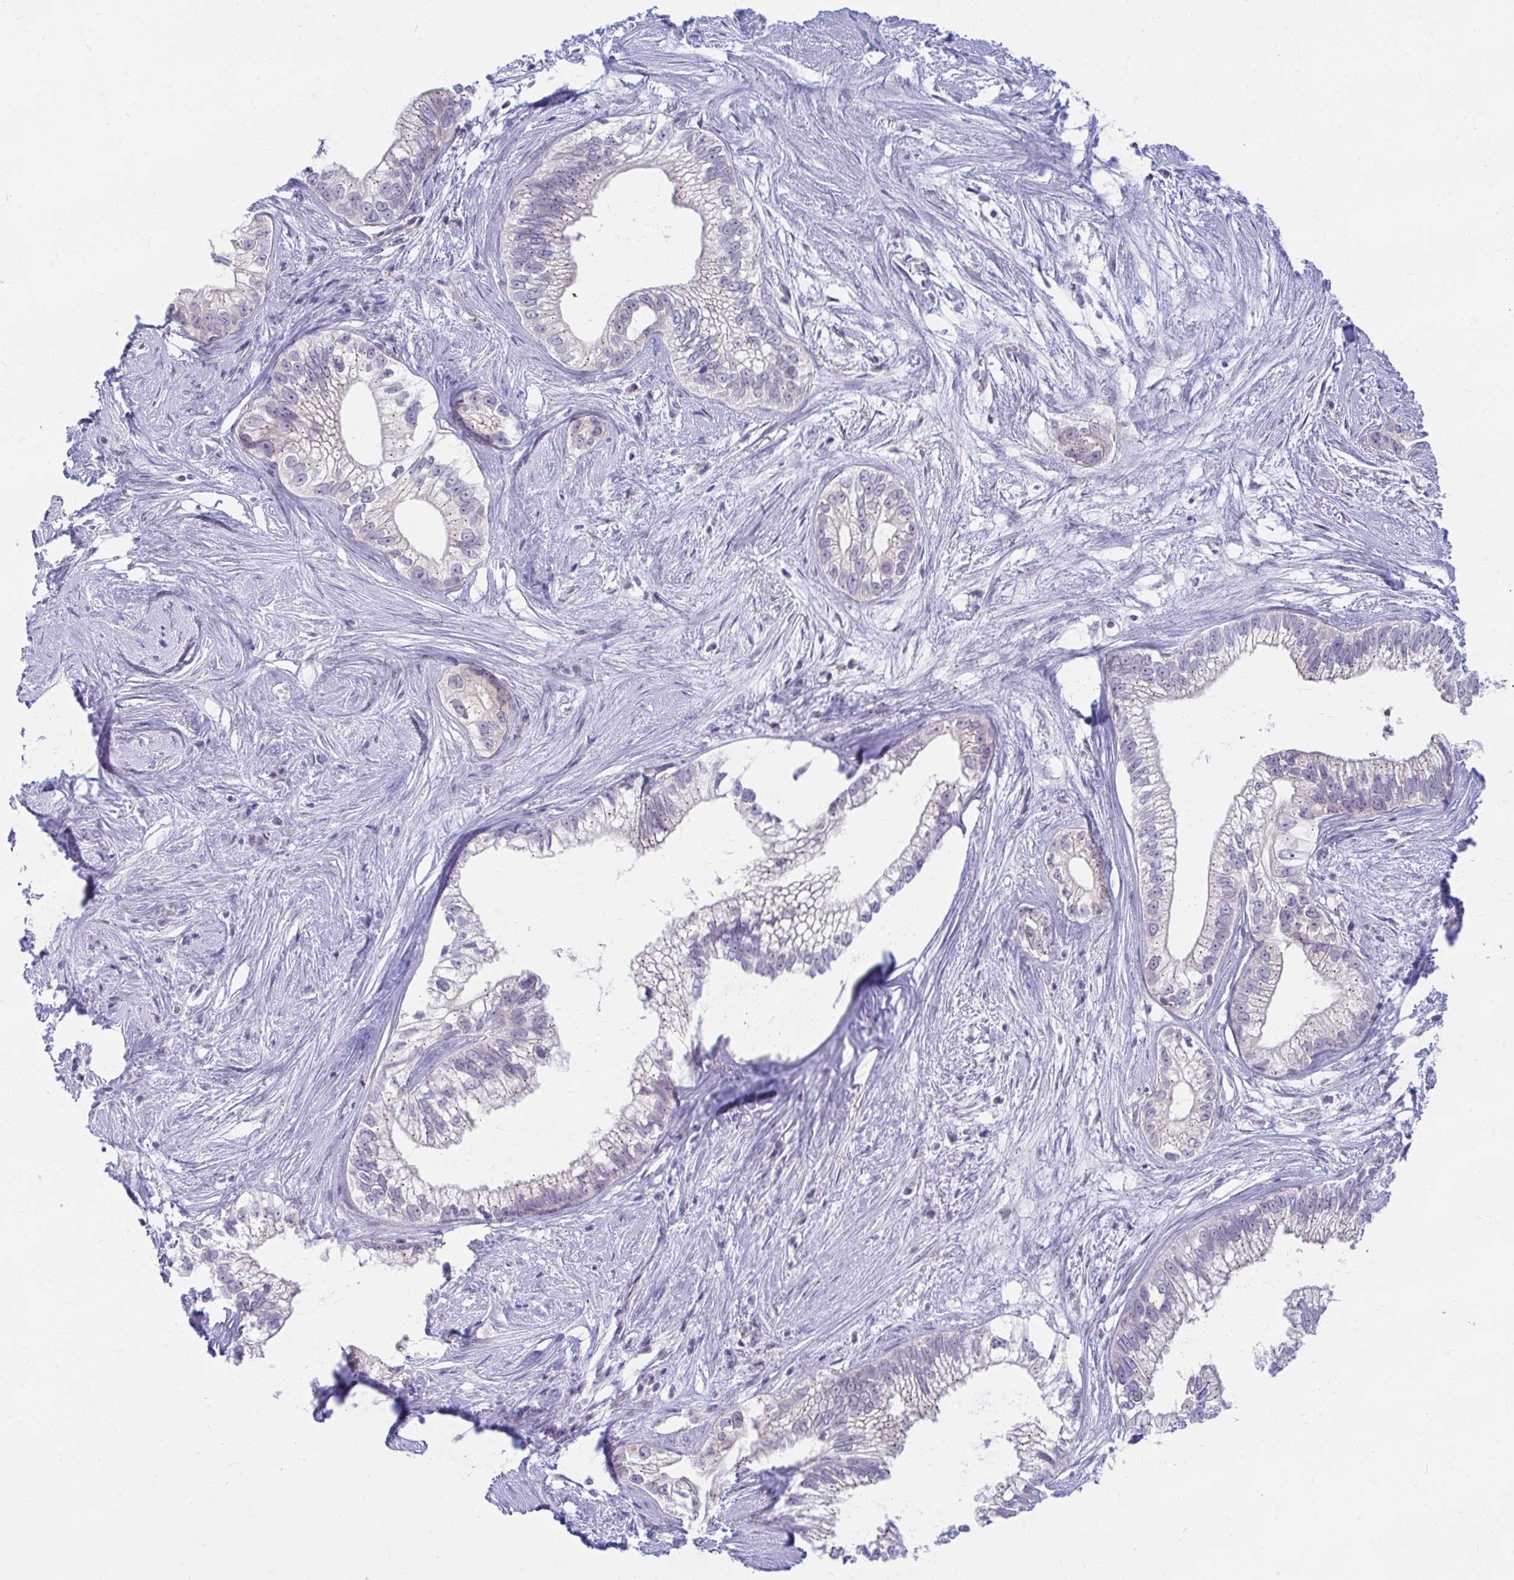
{"staining": {"intensity": "weak", "quantity": "<25%", "location": "cytoplasmic/membranous"}, "tissue": "pancreatic cancer", "cell_type": "Tumor cells", "image_type": "cancer", "snomed": [{"axis": "morphology", "description": "Adenocarcinoma, NOS"}, {"axis": "topography", "description": "Pancreas"}], "caption": "Immunohistochemical staining of pancreatic cancer (adenocarcinoma) displays no significant staining in tumor cells. Brightfield microscopy of immunohistochemistry (IHC) stained with DAB (brown) and hematoxylin (blue), captured at high magnification.", "gene": "RADIL", "patient": {"sex": "male", "age": 70}}